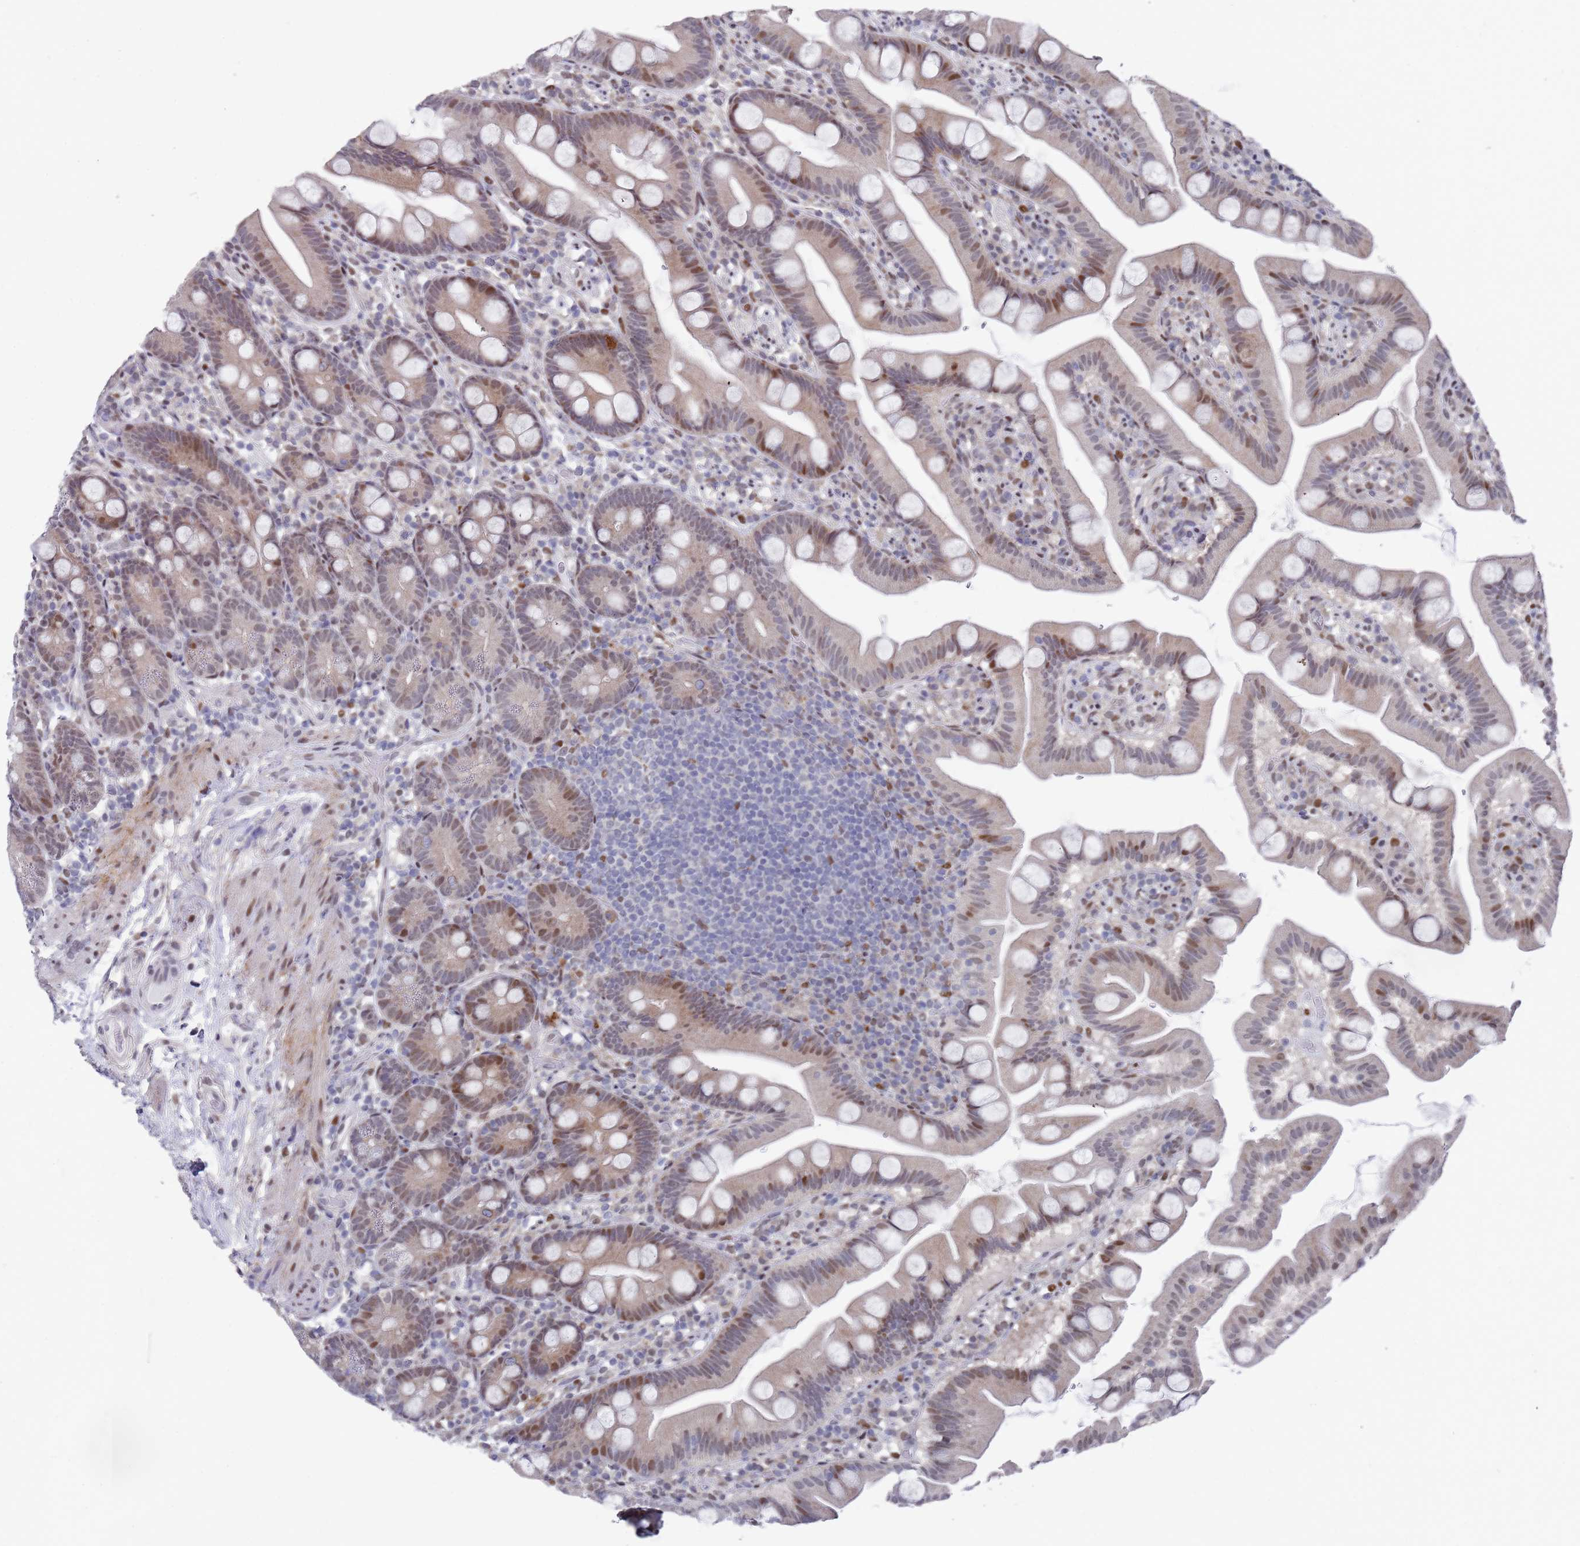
{"staining": {"intensity": "moderate", "quantity": "25%-75%", "location": "nuclear"}, "tissue": "small intestine", "cell_type": "Glandular cells", "image_type": "normal", "snomed": [{"axis": "morphology", "description": "Normal tissue, NOS"}, {"axis": "topography", "description": "Small intestine"}], "caption": "High-power microscopy captured an IHC histopathology image of unremarkable small intestine, revealing moderate nuclear expression in approximately 25%-75% of glandular cells. (Brightfield microscopy of DAB IHC at high magnification).", "gene": "COPS6", "patient": {"sex": "female", "age": 68}}